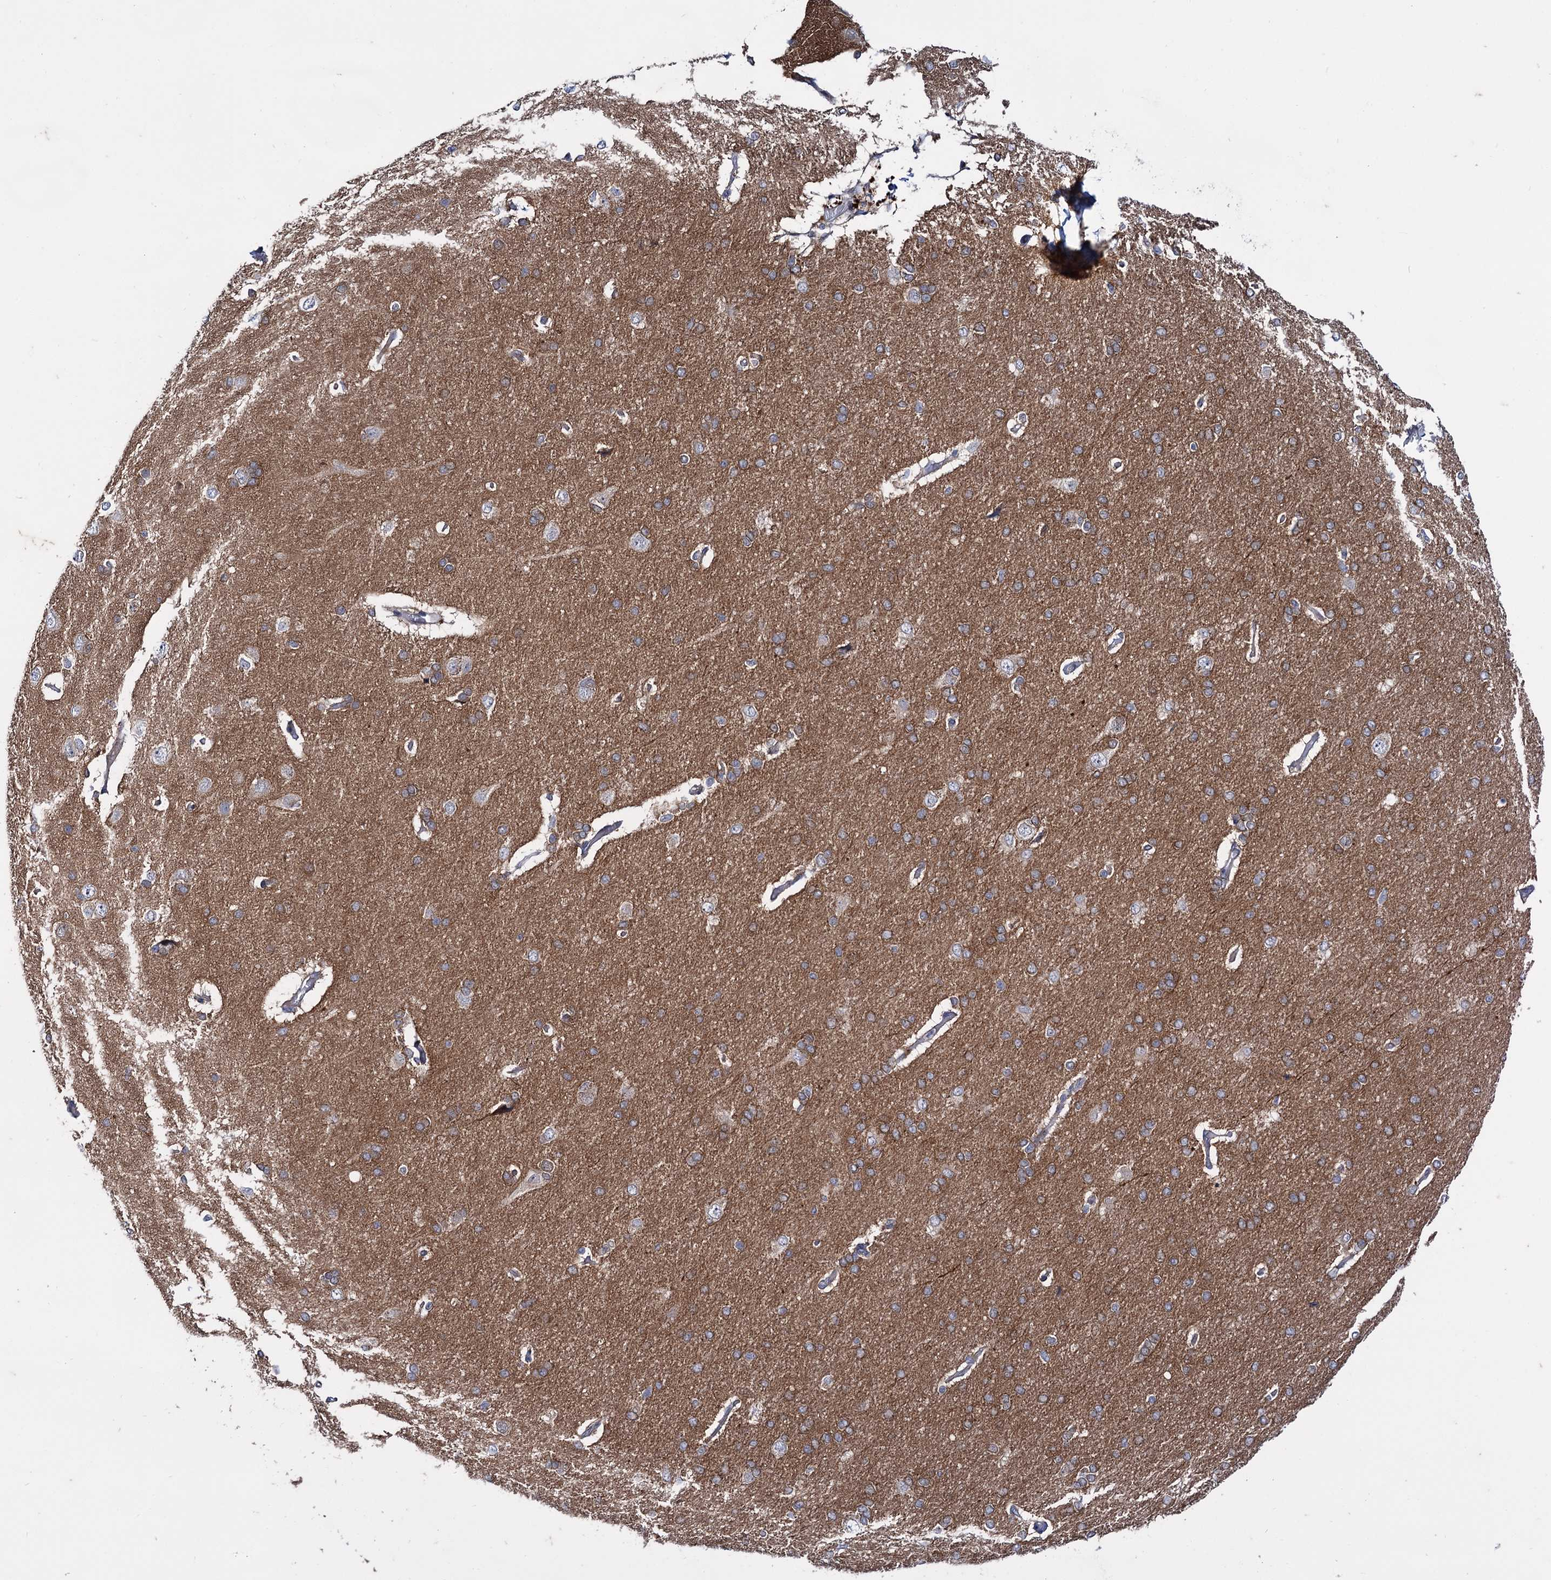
{"staining": {"intensity": "negative", "quantity": "none", "location": "none"}, "tissue": "cerebral cortex", "cell_type": "Endothelial cells", "image_type": "normal", "snomed": [{"axis": "morphology", "description": "Normal tissue, NOS"}, {"axis": "topography", "description": "Cerebral cortex"}], "caption": "Immunohistochemistry micrograph of unremarkable cerebral cortex: cerebral cortex stained with DAB (3,3'-diaminobenzidine) exhibits no significant protein expression in endothelial cells.", "gene": "MID1IP1", "patient": {"sex": "male", "age": 62}}